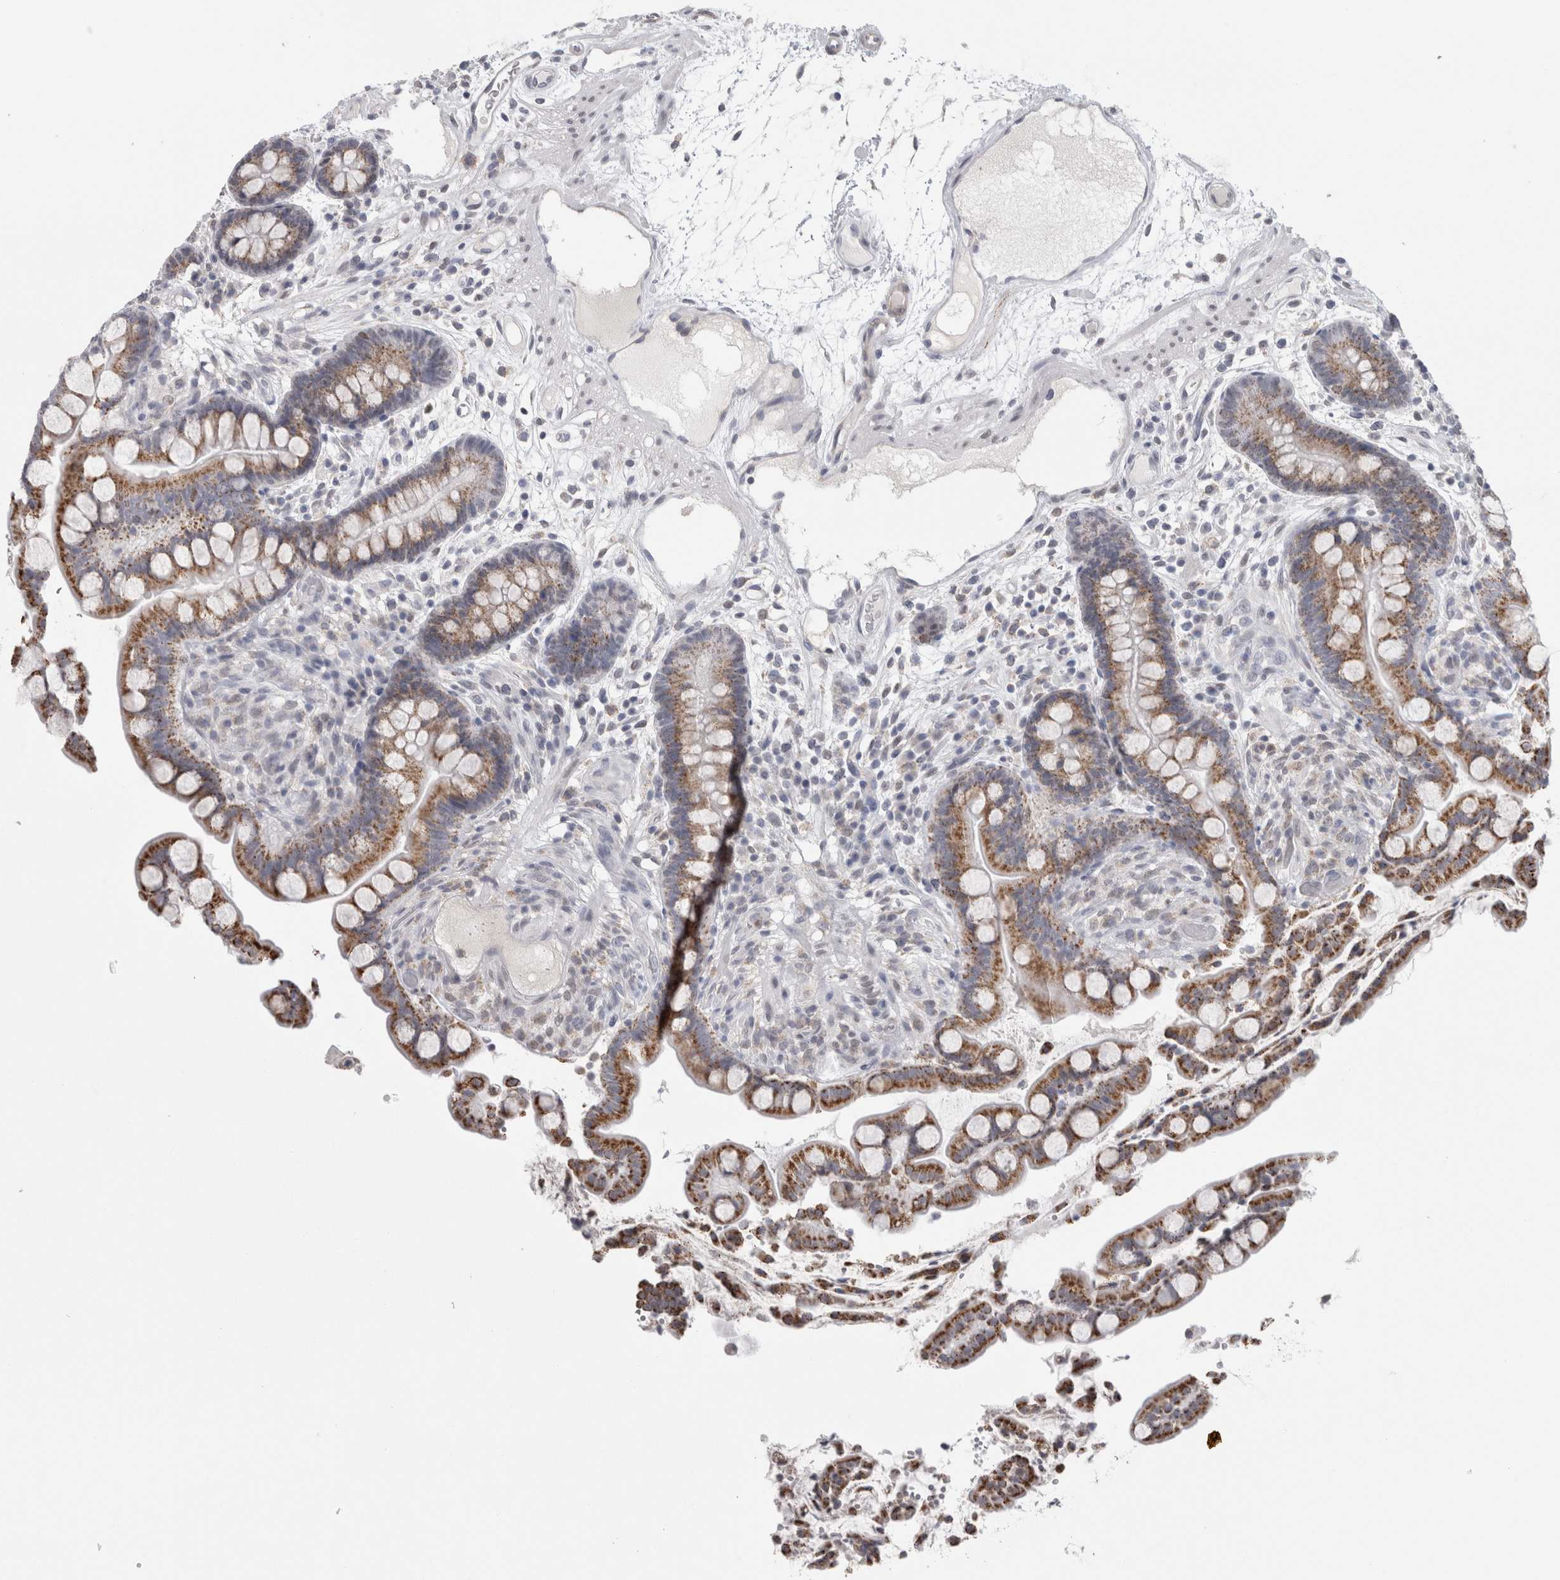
{"staining": {"intensity": "negative", "quantity": "none", "location": "none"}, "tissue": "colon", "cell_type": "Endothelial cells", "image_type": "normal", "snomed": [{"axis": "morphology", "description": "Normal tissue, NOS"}, {"axis": "topography", "description": "Colon"}], "caption": "IHC micrograph of benign colon stained for a protein (brown), which displays no expression in endothelial cells.", "gene": "PLIN1", "patient": {"sex": "male", "age": 73}}